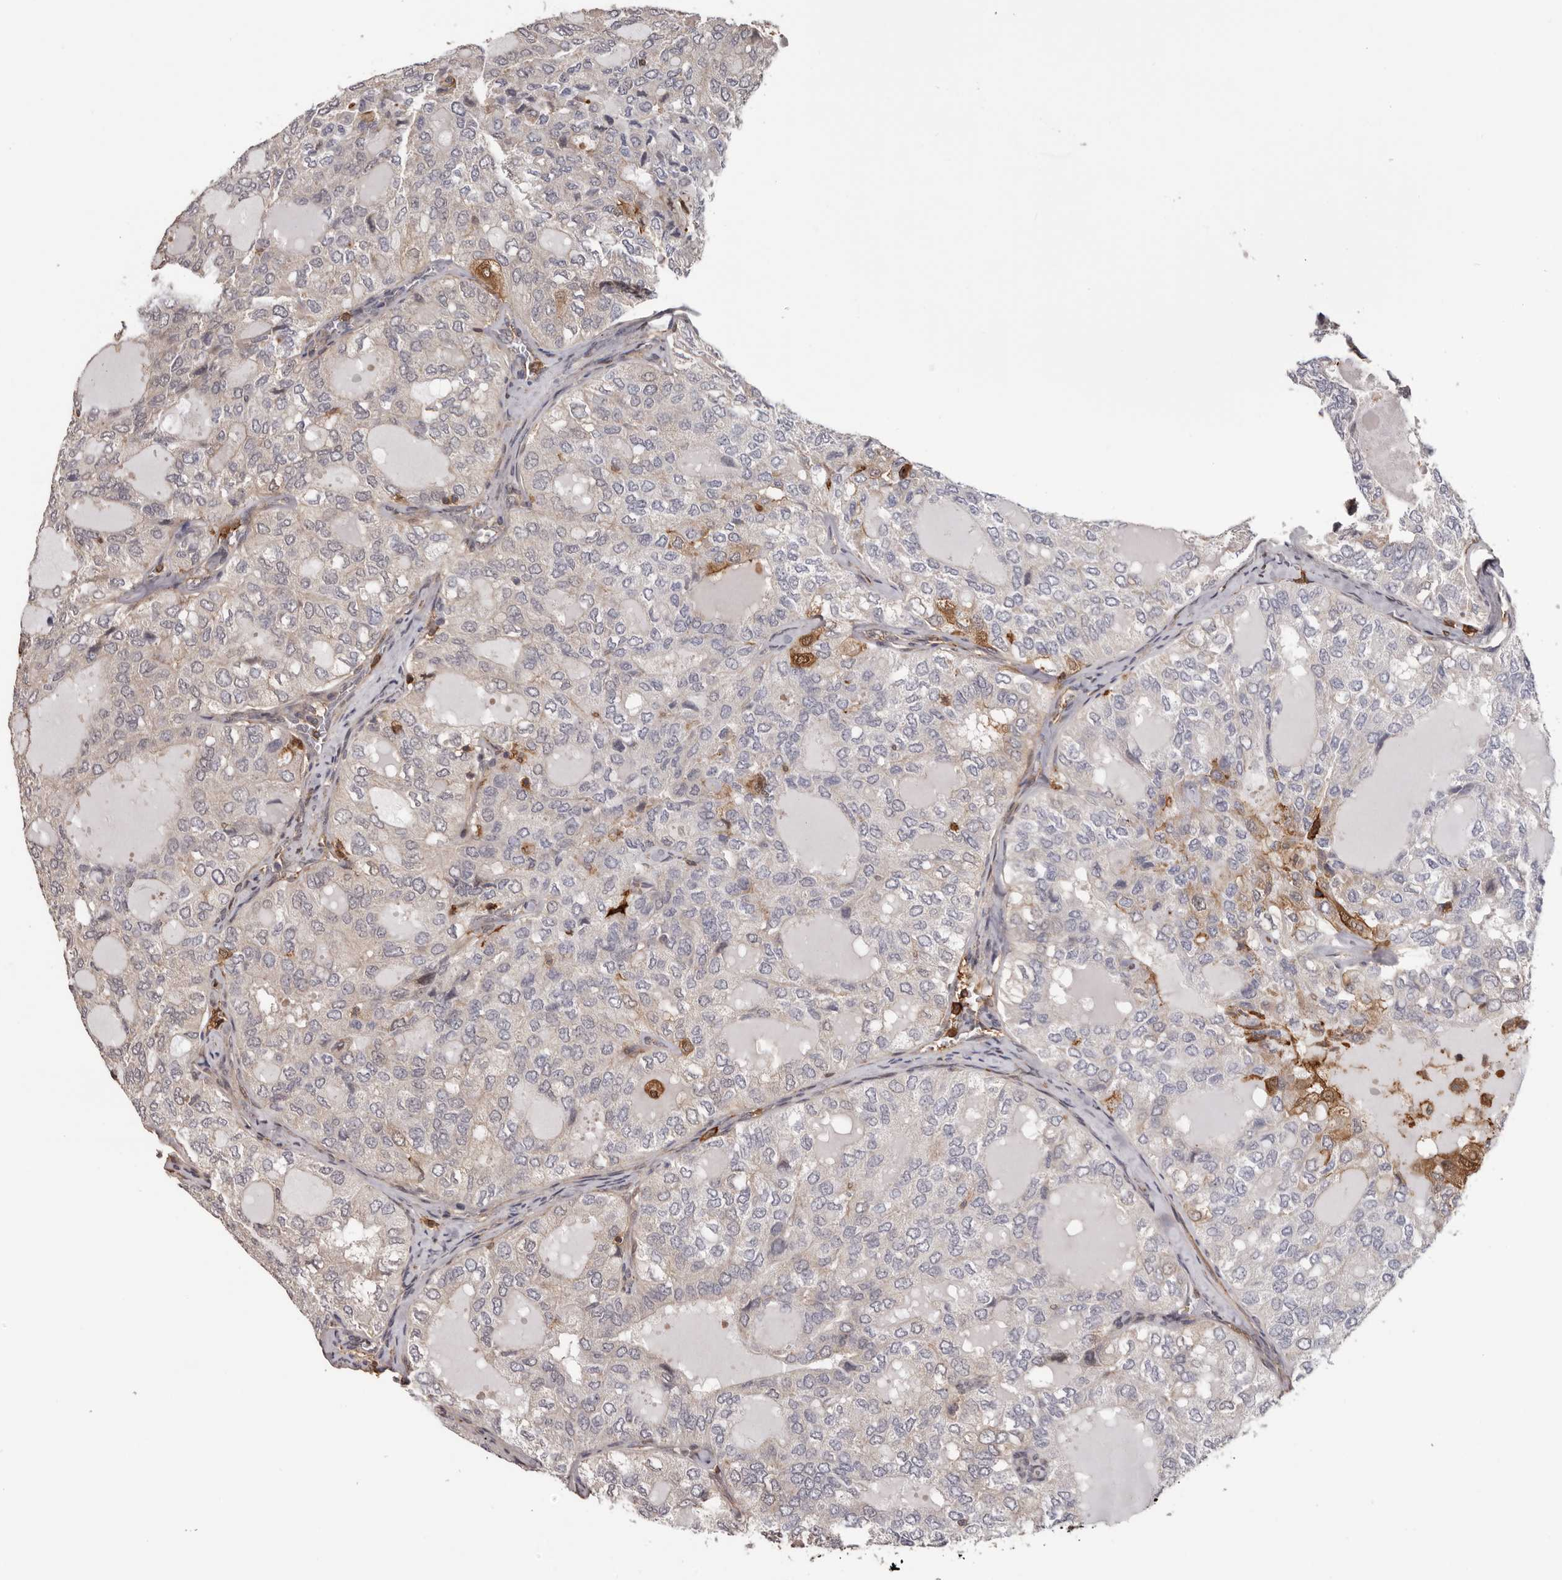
{"staining": {"intensity": "moderate", "quantity": "<25%", "location": "cytoplasmic/membranous,nuclear"}, "tissue": "thyroid cancer", "cell_type": "Tumor cells", "image_type": "cancer", "snomed": [{"axis": "morphology", "description": "Follicular adenoma carcinoma, NOS"}, {"axis": "topography", "description": "Thyroid gland"}], "caption": "The histopathology image exhibits immunohistochemical staining of thyroid cancer. There is moderate cytoplasmic/membranous and nuclear positivity is identified in approximately <25% of tumor cells.", "gene": "PRR12", "patient": {"sex": "male", "age": 75}}